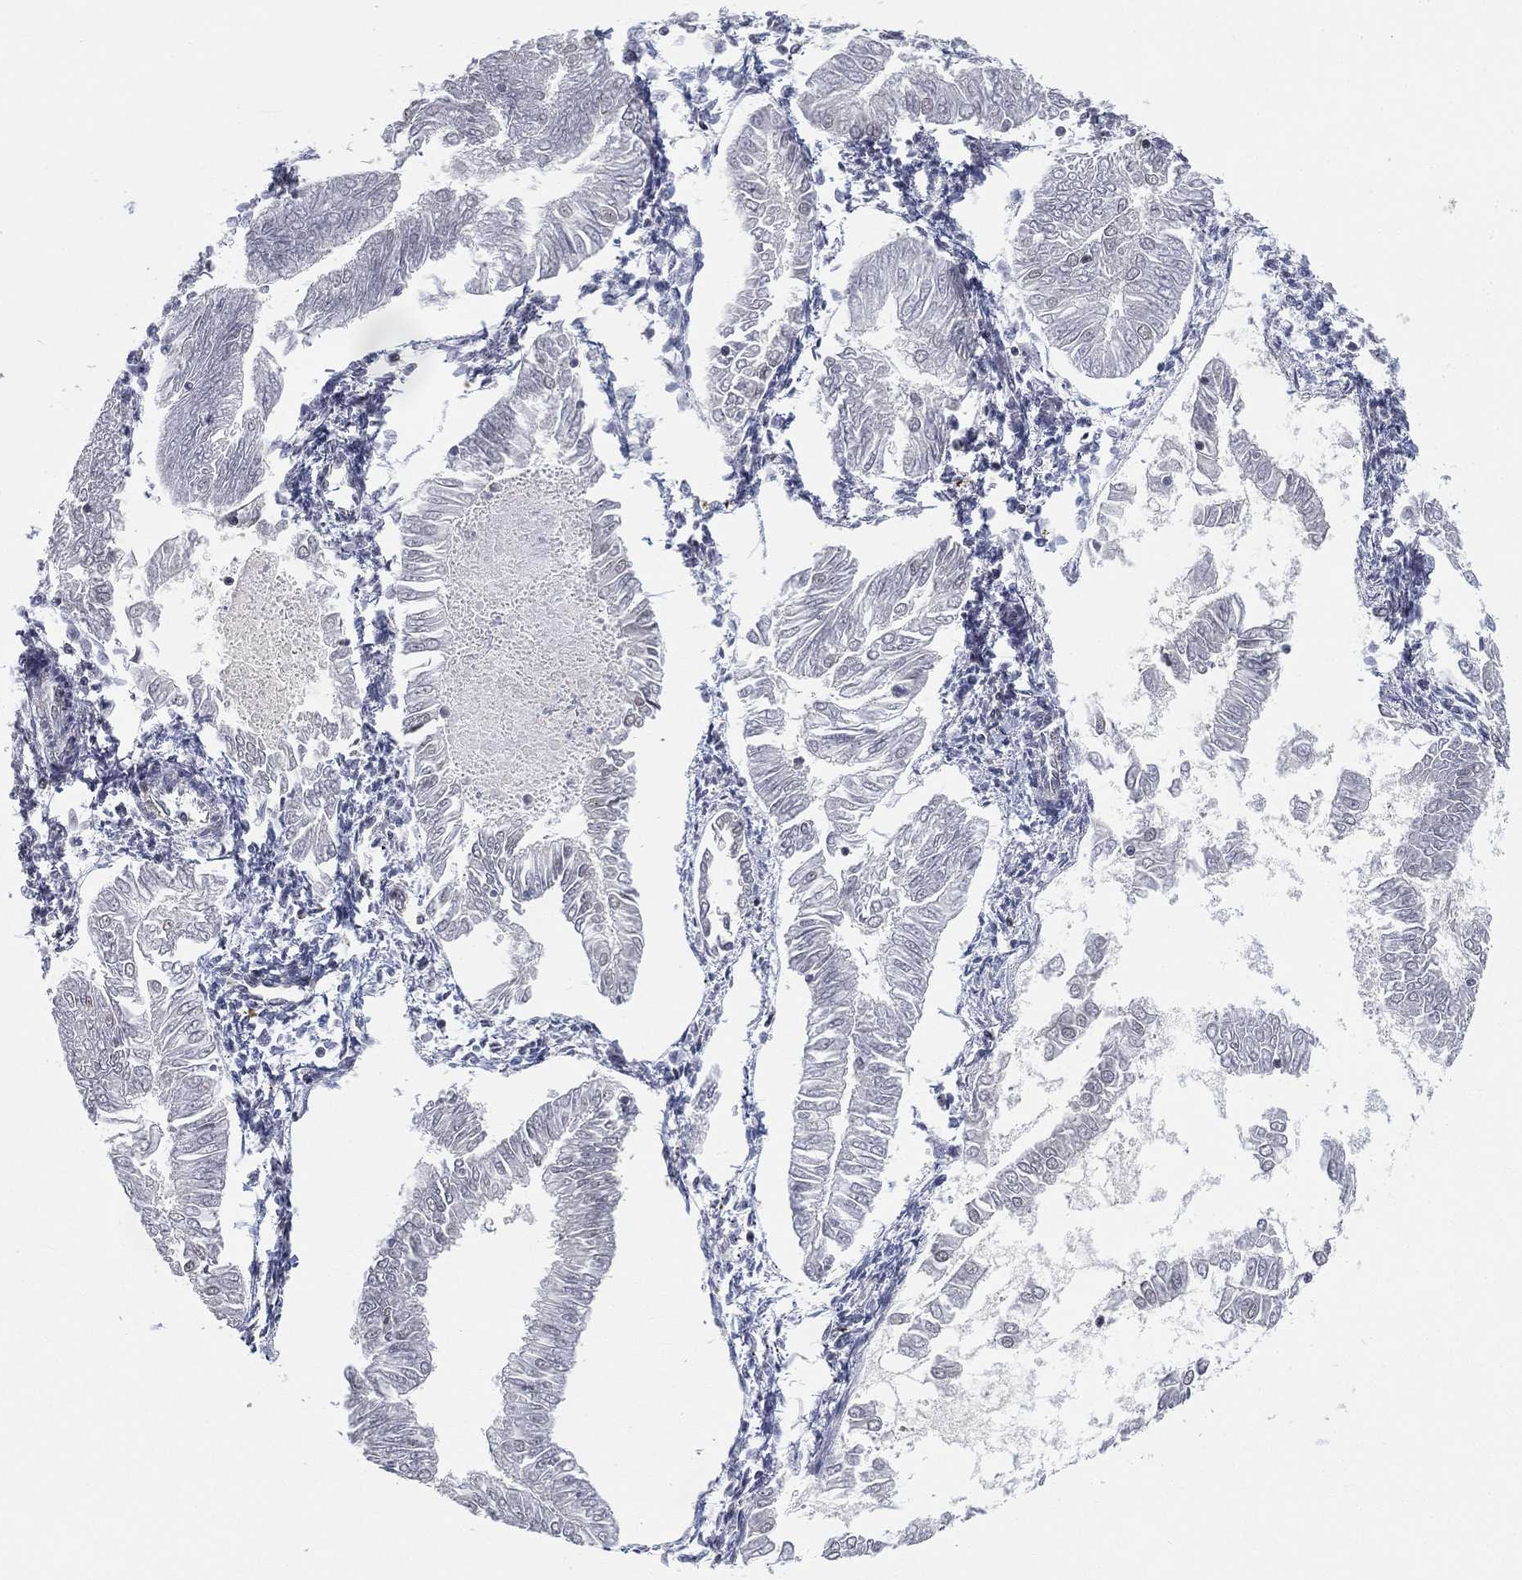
{"staining": {"intensity": "weak", "quantity": "<25%", "location": "nuclear"}, "tissue": "endometrial cancer", "cell_type": "Tumor cells", "image_type": "cancer", "snomed": [{"axis": "morphology", "description": "Adenocarcinoma, NOS"}, {"axis": "topography", "description": "Endometrium"}], "caption": "Immunohistochemistry (IHC) histopathology image of neoplastic tissue: adenocarcinoma (endometrial) stained with DAB exhibits no significant protein positivity in tumor cells.", "gene": "RSRC2", "patient": {"sex": "female", "age": 53}}